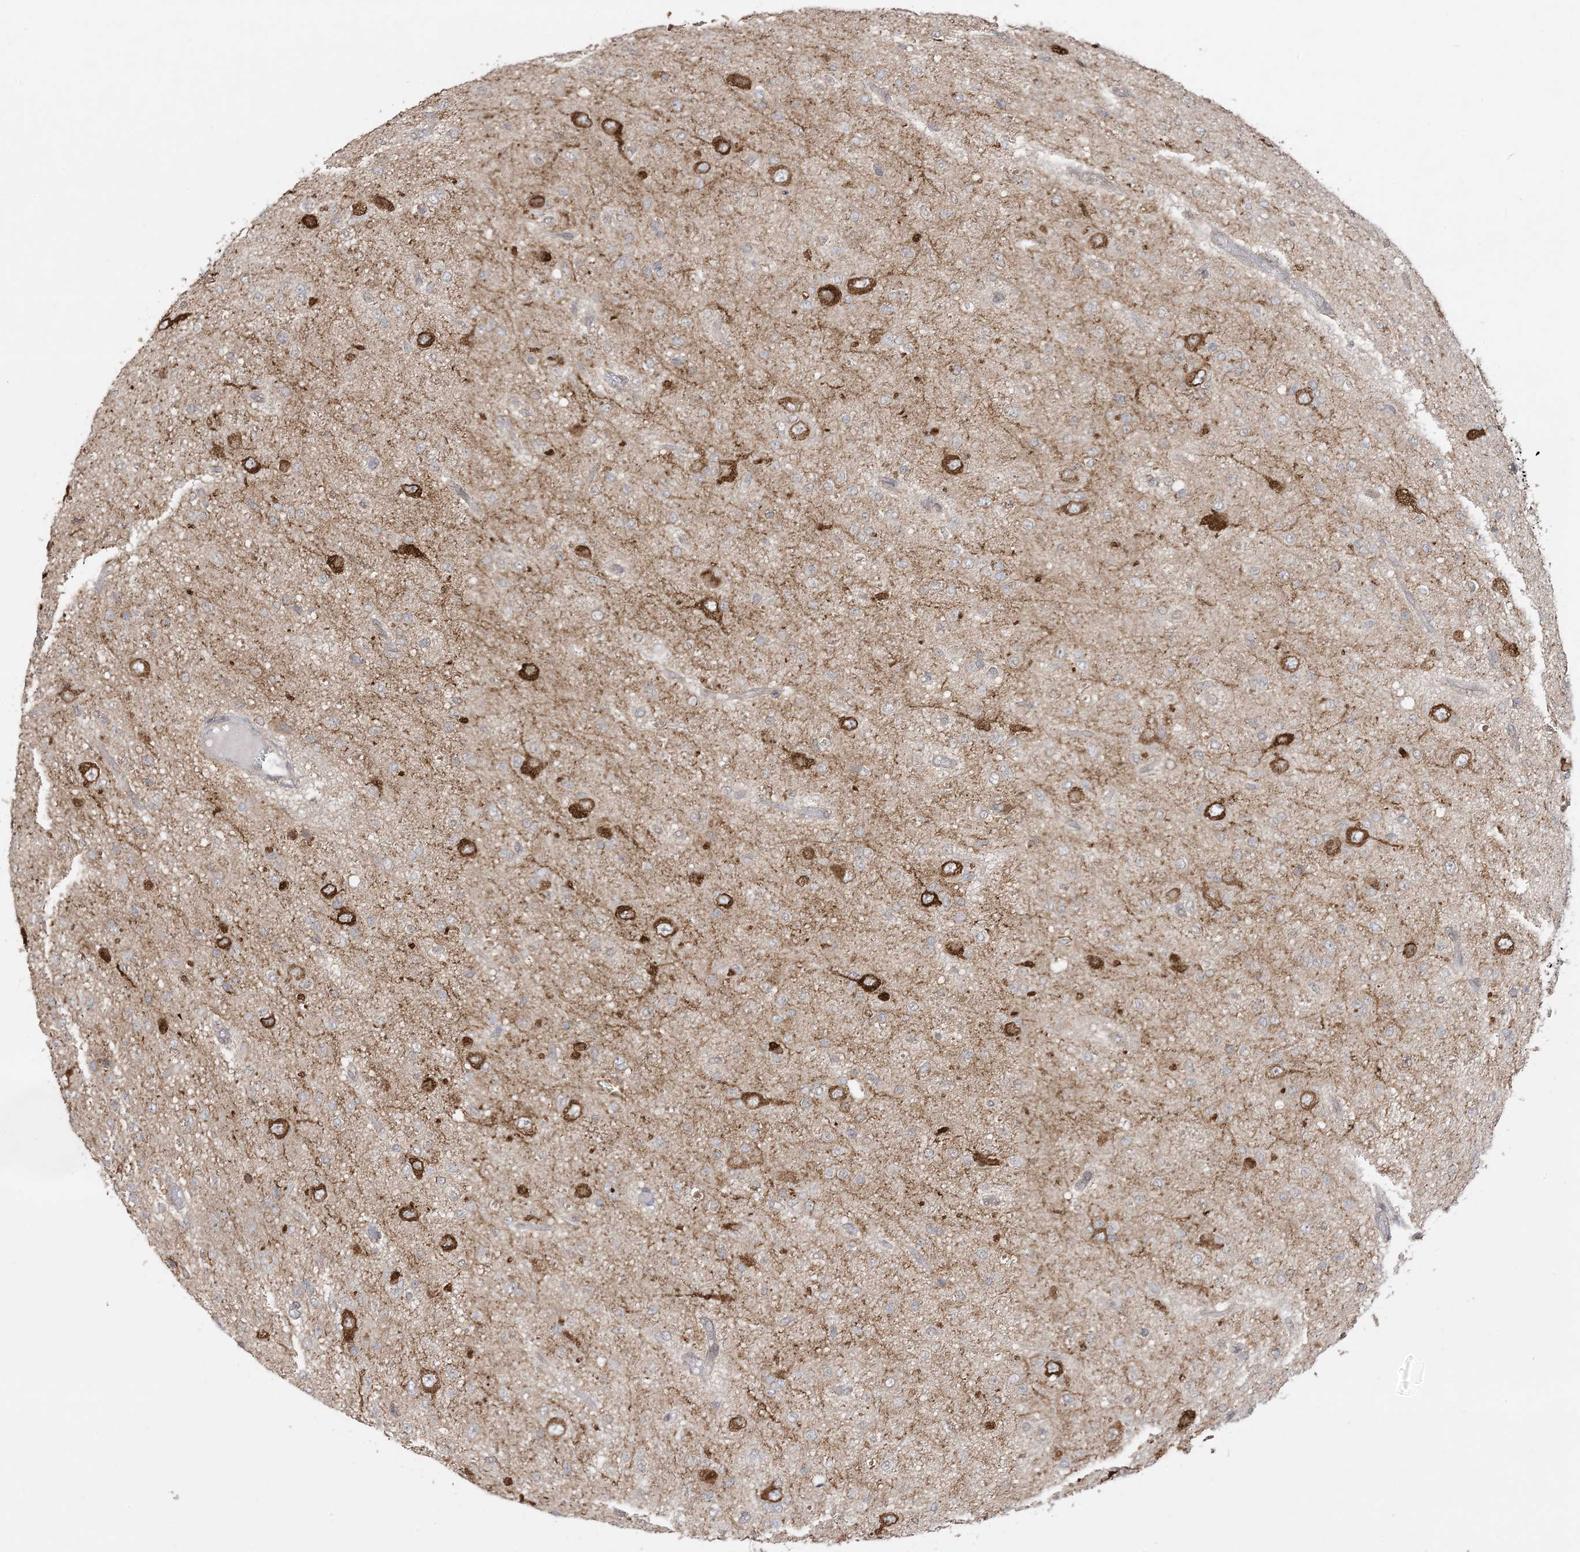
{"staining": {"intensity": "strong", "quantity": ">75%", "location": "cytoplasmic/membranous"}, "tissue": "glioma", "cell_type": "Tumor cells", "image_type": "cancer", "snomed": [{"axis": "morphology", "description": "Glioma, malignant, High grade"}, {"axis": "topography", "description": "pancreas cauda"}], "caption": "IHC histopathology image of human malignant glioma (high-grade) stained for a protein (brown), which reveals high levels of strong cytoplasmic/membranous expression in approximately >75% of tumor cells.", "gene": "SIRT3", "patient": {"sex": "male", "age": 60}}